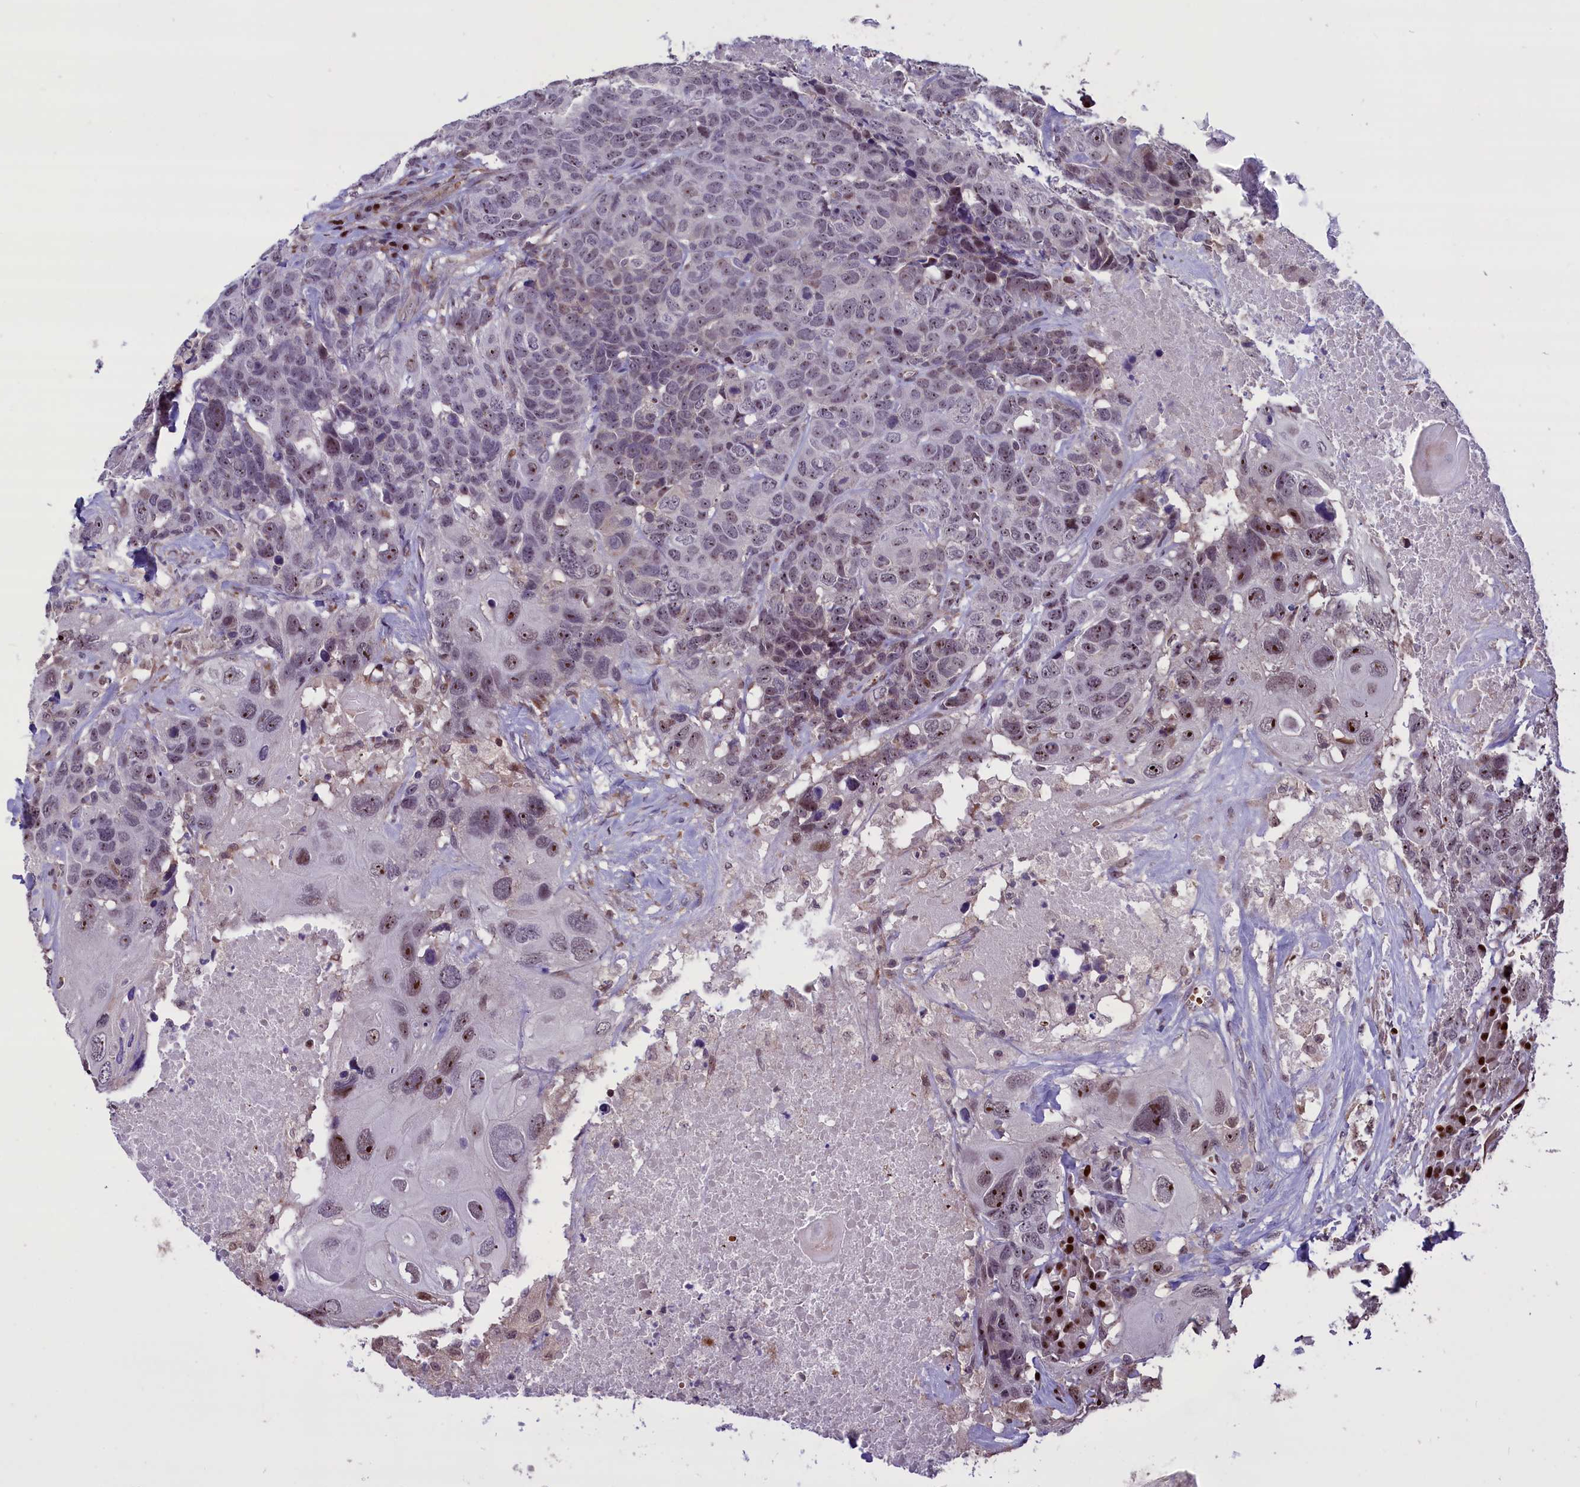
{"staining": {"intensity": "moderate", "quantity": "25%-75%", "location": "nuclear"}, "tissue": "head and neck cancer", "cell_type": "Tumor cells", "image_type": "cancer", "snomed": [{"axis": "morphology", "description": "Squamous cell carcinoma, NOS"}, {"axis": "topography", "description": "Head-Neck"}], "caption": "A histopathology image of human head and neck cancer (squamous cell carcinoma) stained for a protein shows moderate nuclear brown staining in tumor cells. (Stains: DAB in brown, nuclei in blue, Microscopy: brightfield microscopy at high magnification).", "gene": "SHFL", "patient": {"sex": "male", "age": 66}}